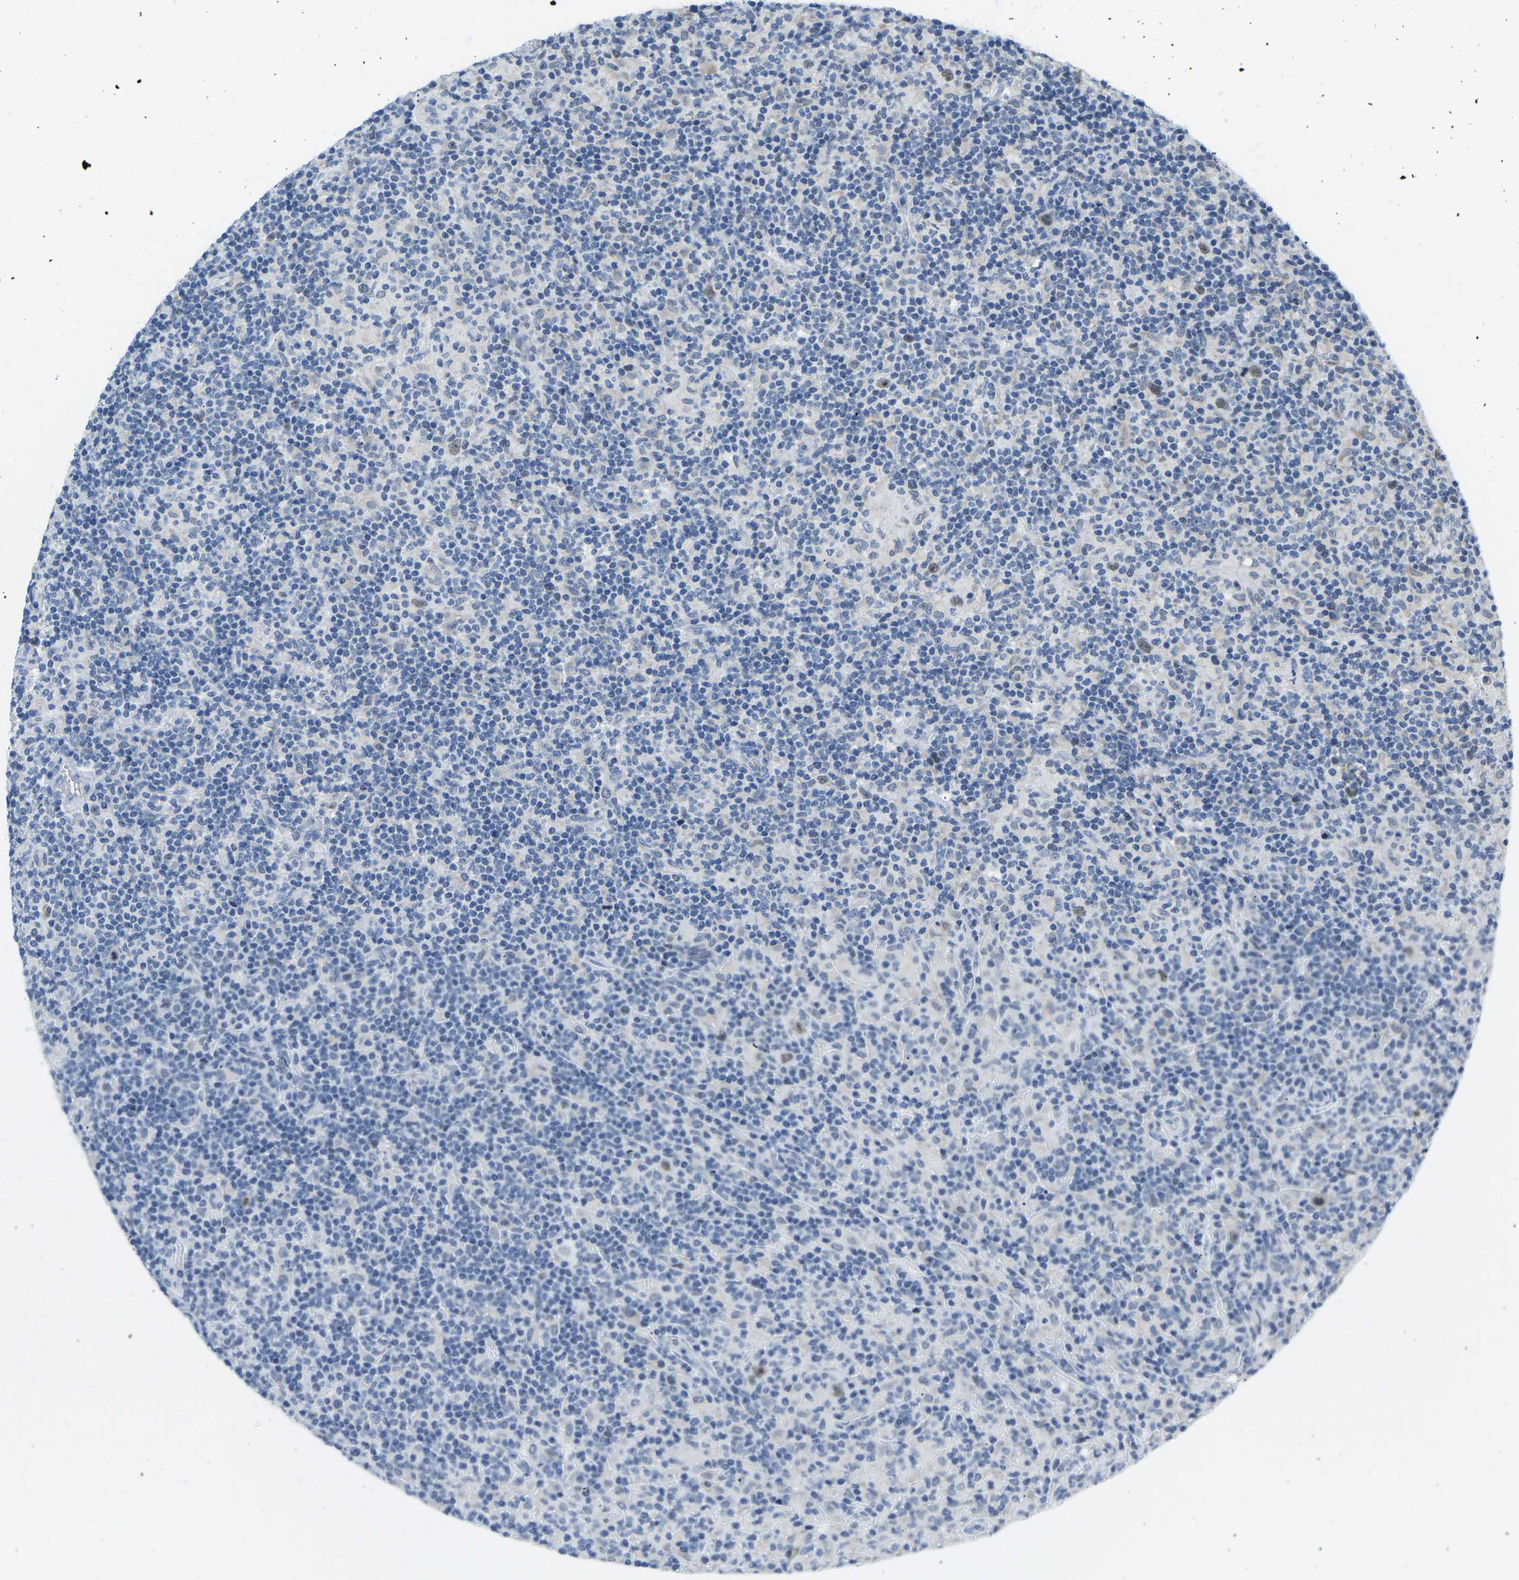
{"staining": {"intensity": "weak", "quantity": ">75%", "location": "nuclear"}, "tissue": "lymphoma", "cell_type": "Tumor cells", "image_type": "cancer", "snomed": [{"axis": "morphology", "description": "Hodgkin's disease, NOS"}, {"axis": "topography", "description": "Lymph node"}], "caption": "Immunohistochemistry histopathology image of human Hodgkin's disease stained for a protein (brown), which exhibits low levels of weak nuclear staining in approximately >75% of tumor cells.", "gene": "VRK1", "patient": {"sex": "male", "age": 70}}